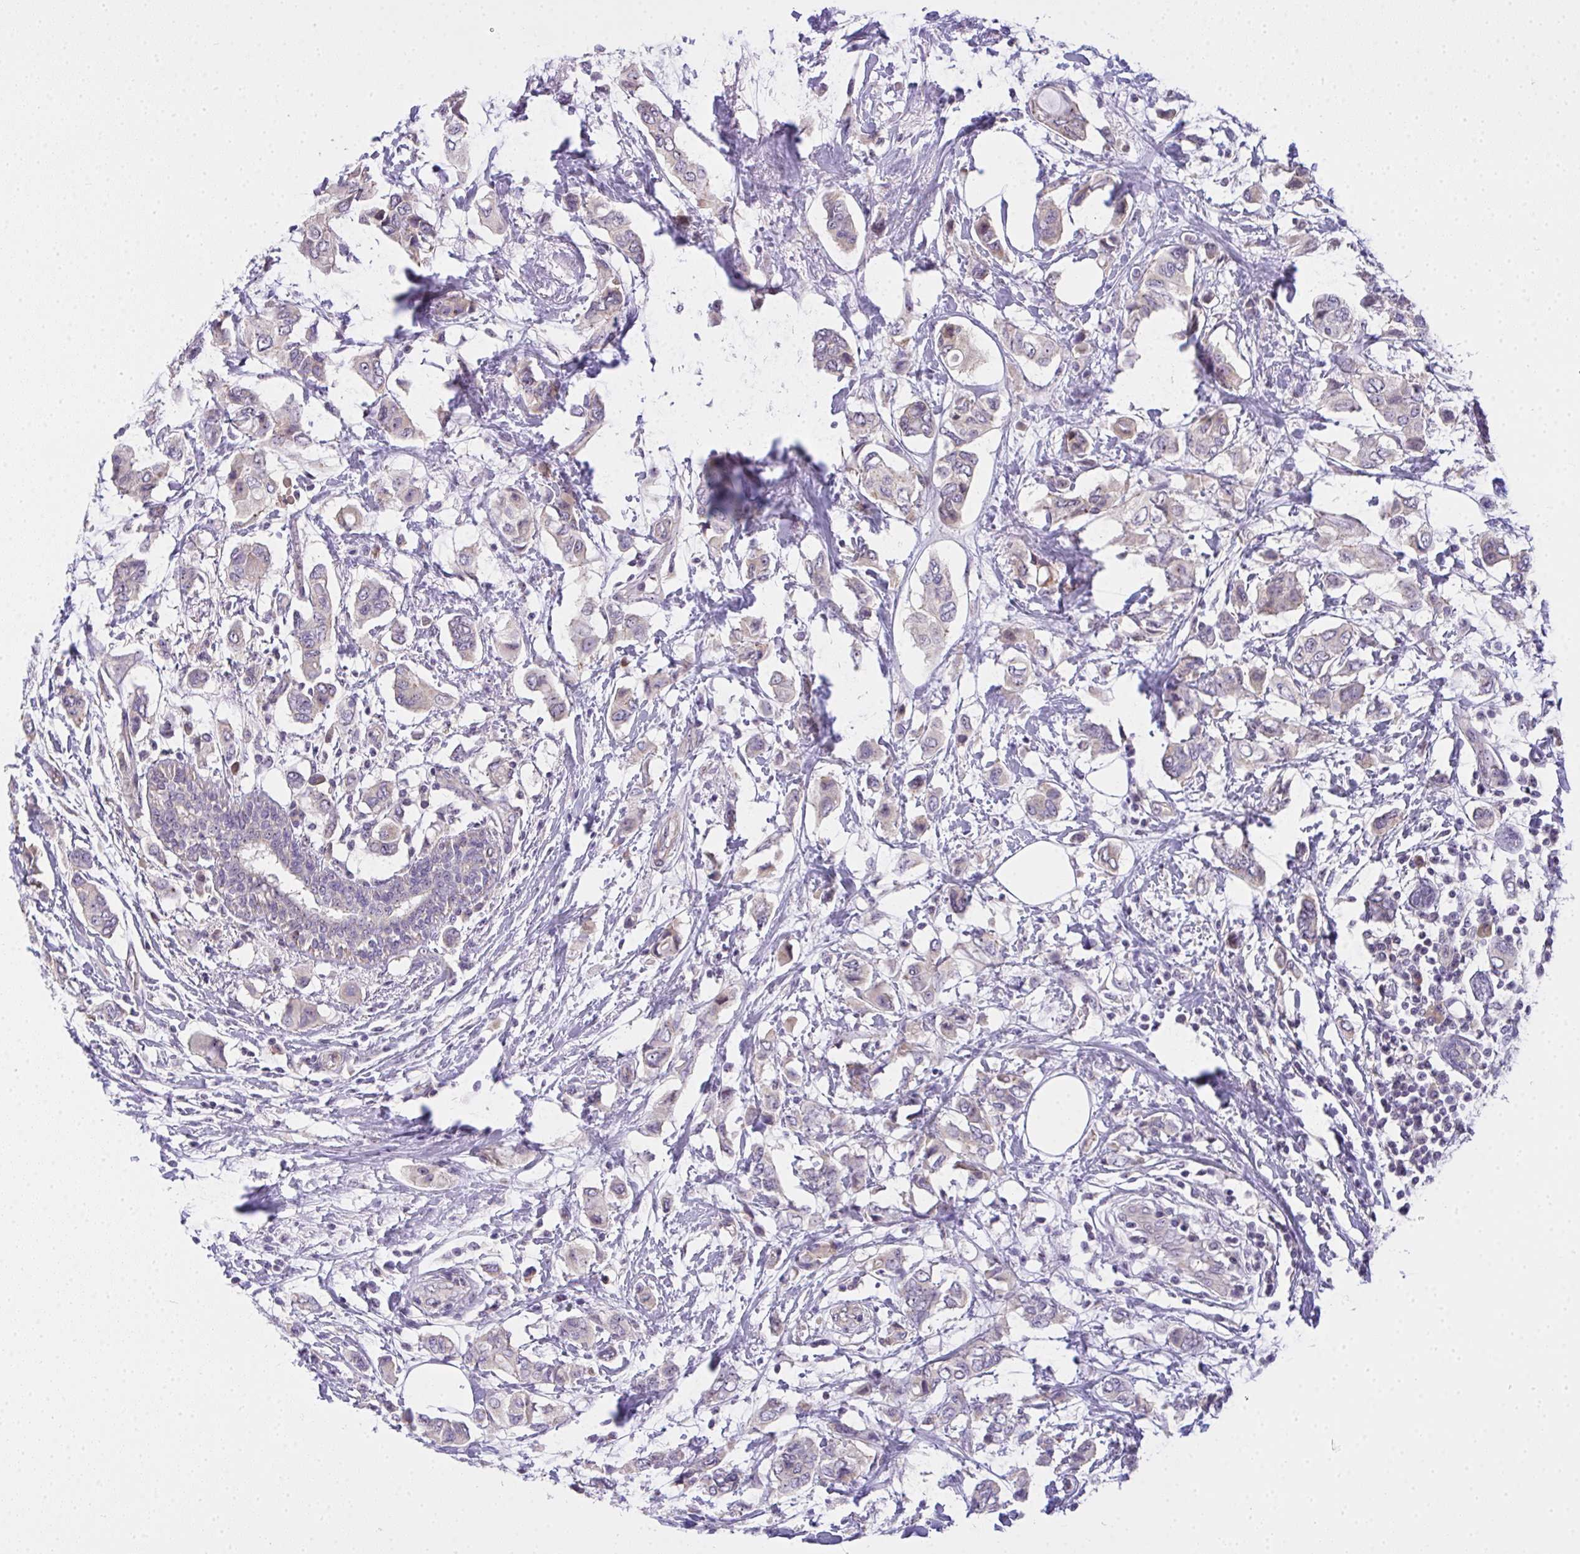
{"staining": {"intensity": "negative", "quantity": "none", "location": "none"}, "tissue": "breast cancer", "cell_type": "Tumor cells", "image_type": "cancer", "snomed": [{"axis": "morphology", "description": "Lobular carcinoma"}, {"axis": "topography", "description": "Breast"}], "caption": "High magnification brightfield microscopy of breast lobular carcinoma stained with DAB (3,3'-diaminobenzidine) (brown) and counterstained with hematoxylin (blue): tumor cells show no significant staining.", "gene": "NT5C1A", "patient": {"sex": "female", "age": 51}}